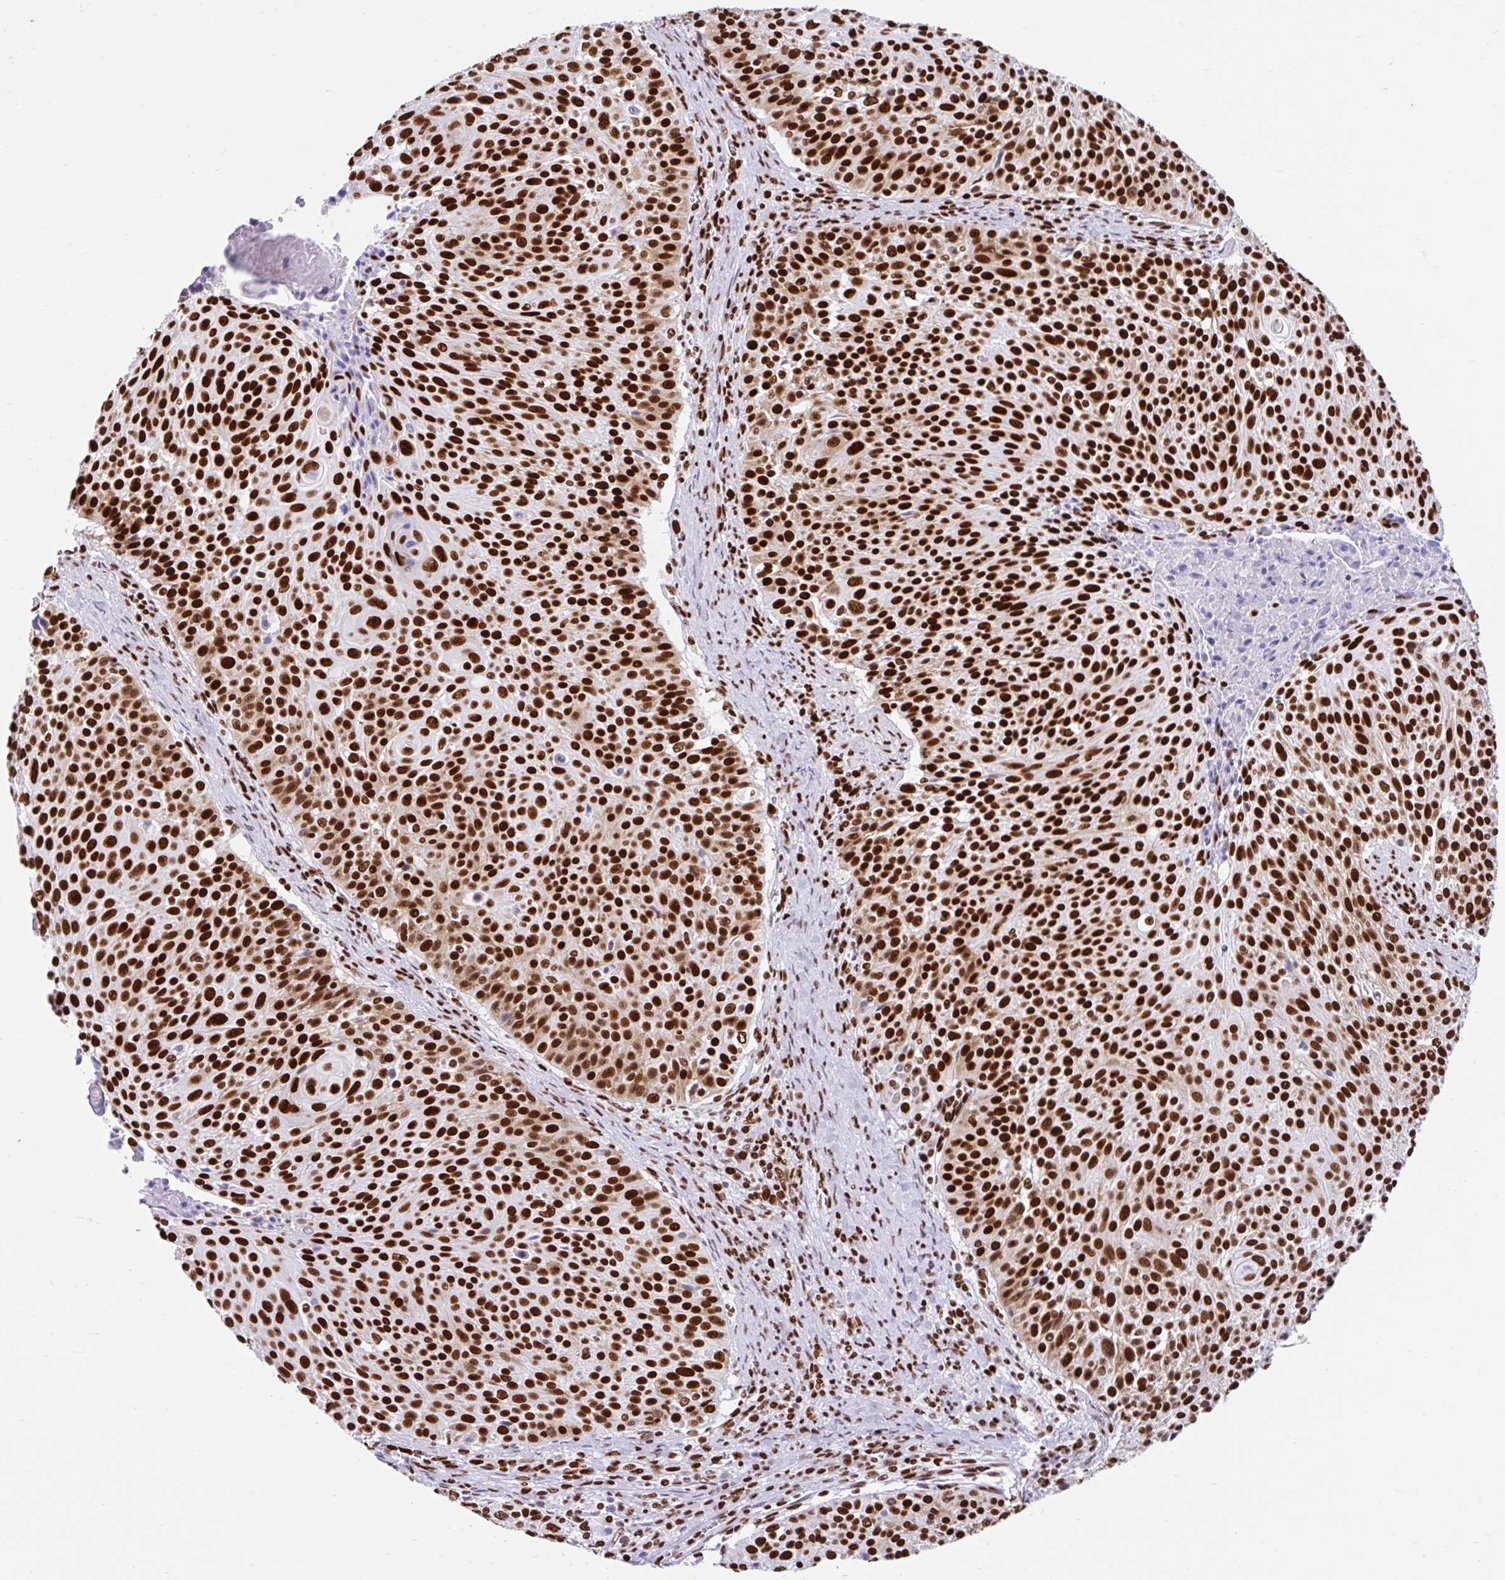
{"staining": {"intensity": "strong", "quantity": ">75%", "location": "nuclear"}, "tissue": "cervical cancer", "cell_type": "Tumor cells", "image_type": "cancer", "snomed": [{"axis": "morphology", "description": "Squamous cell carcinoma, NOS"}, {"axis": "topography", "description": "Cervix"}], "caption": "This micrograph reveals immunohistochemistry staining of cervical squamous cell carcinoma, with high strong nuclear positivity in approximately >75% of tumor cells.", "gene": "KHDRBS1", "patient": {"sex": "female", "age": 31}}